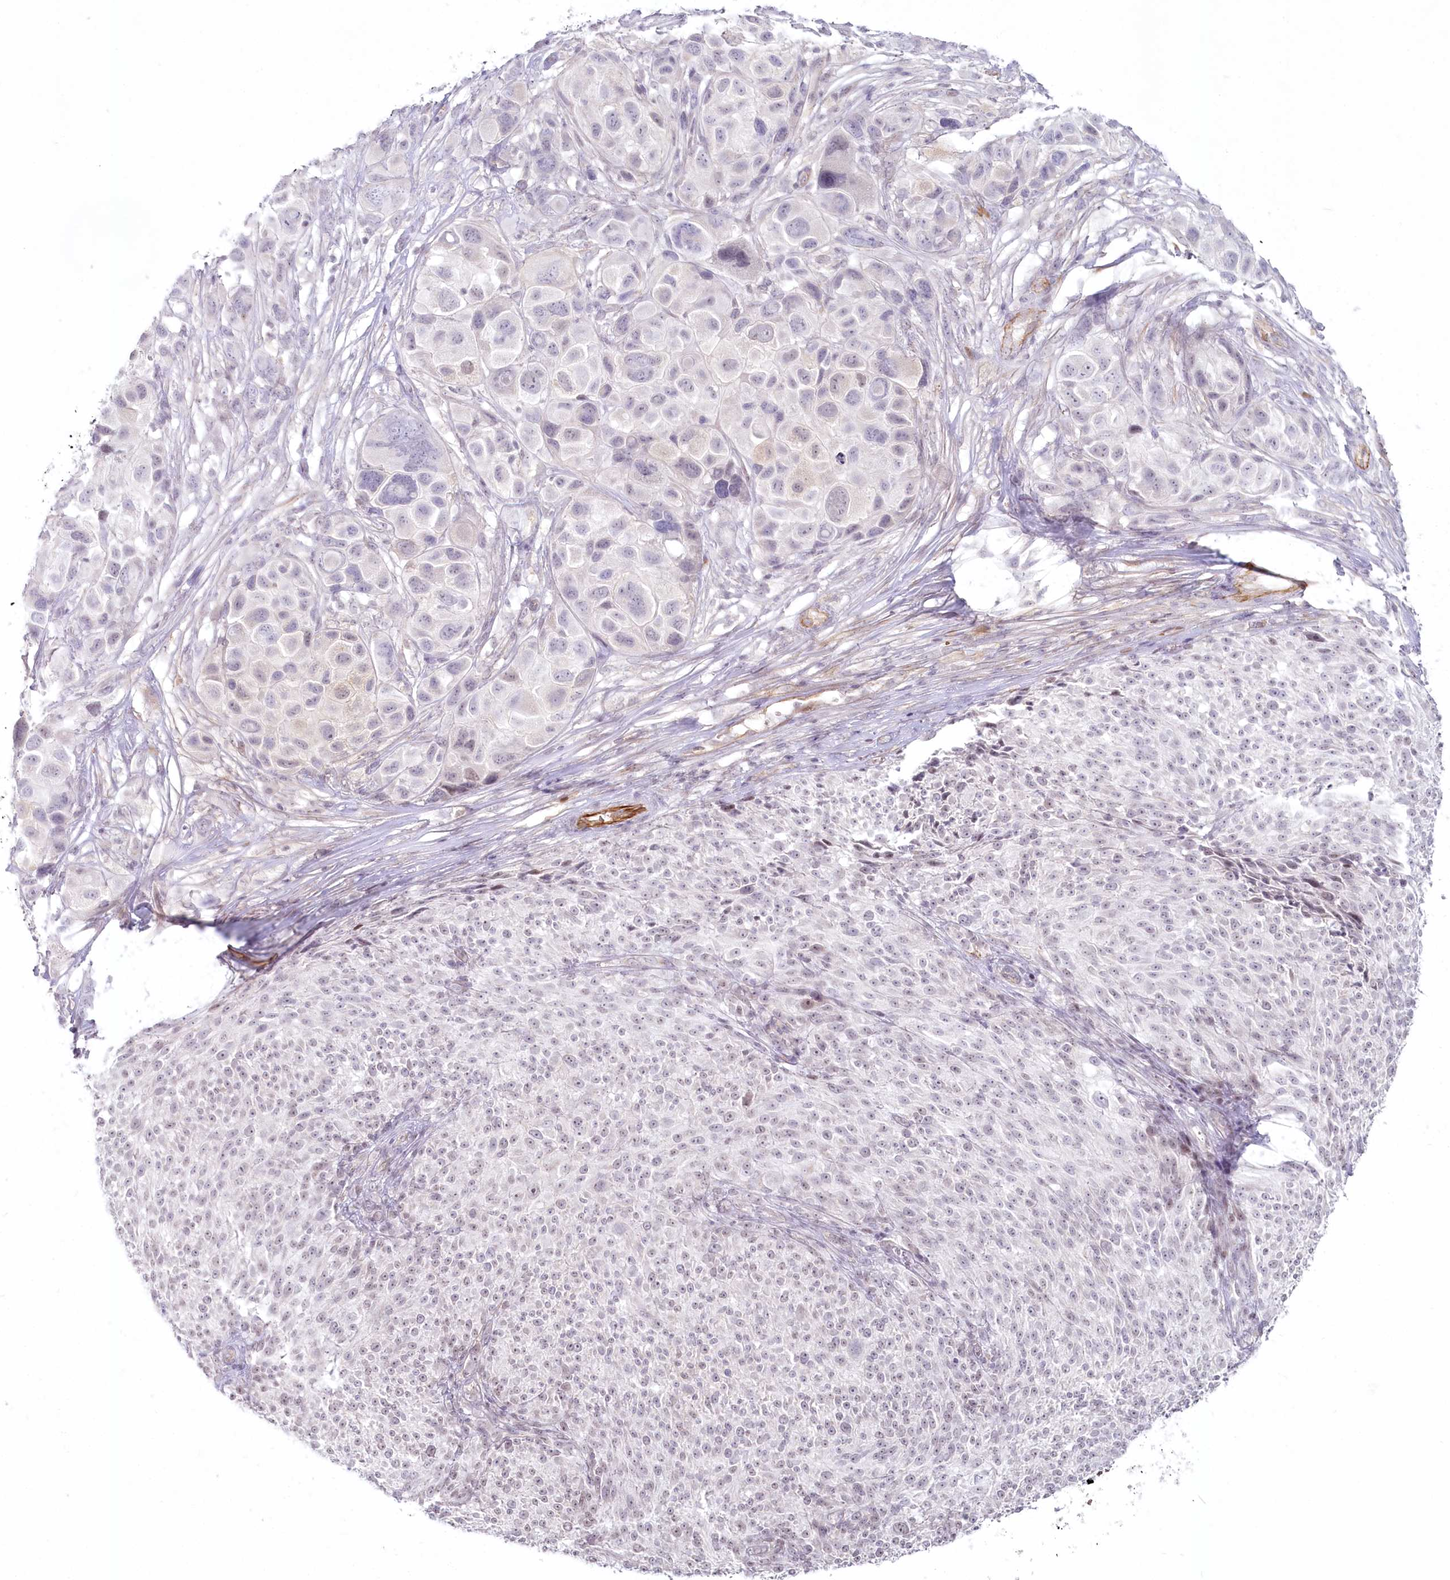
{"staining": {"intensity": "moderate", "quantity": "<25%", "location": "nuclear"}, "tissue": "melanoma", "cell_type": "Tumor cells", "image_type": "cancer", "snomed": [{"axis": "morphology", "description": "Malignant melanoma, NOS"}, {"axis": "topography", "description": "Skin of trunk"}], "caption": "Melanoma tissue reveals moderate nuclear staining in approximately <25% of tumor cells, visualized by immunohistochemistry.", "gene": "ABHD8", "patient": {"sex": "male", "age": 71}}